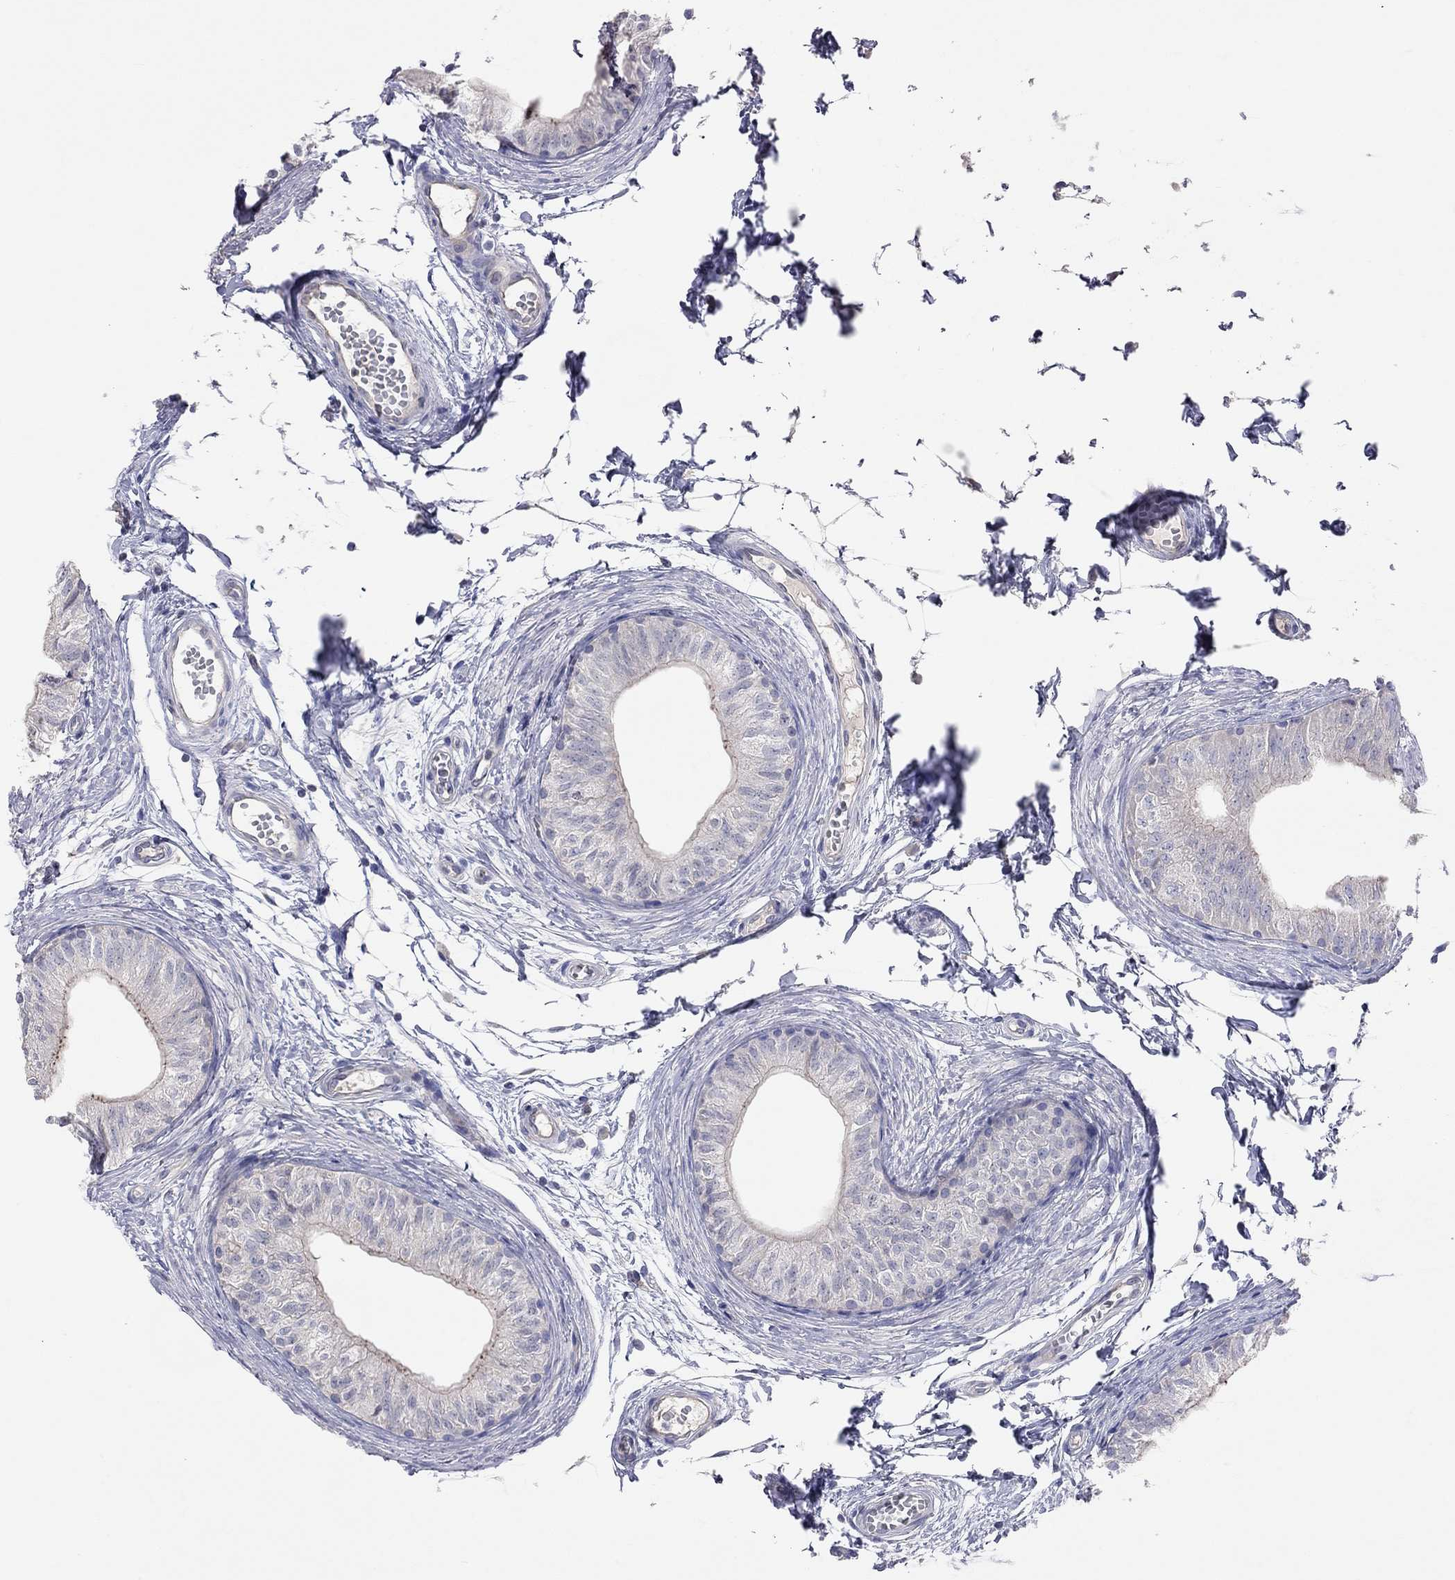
{"staining": {"intensity": "negative", "quantity": "none", "location": "none"}, "tissue": "epididymis", "cell_type": "Glandular cells", "image_type": "normal", "snomed": [{"axis": "morphology", "description": "Normal tissue, NOS"}, {"axis": "topography", "description": "Epididymis"}], "caption": "Human epididymis stained for a protein using IHC shows no staining in glandular cells.", "gene": "KCNB1", "patient": {"sex": "male", "age": 22}}